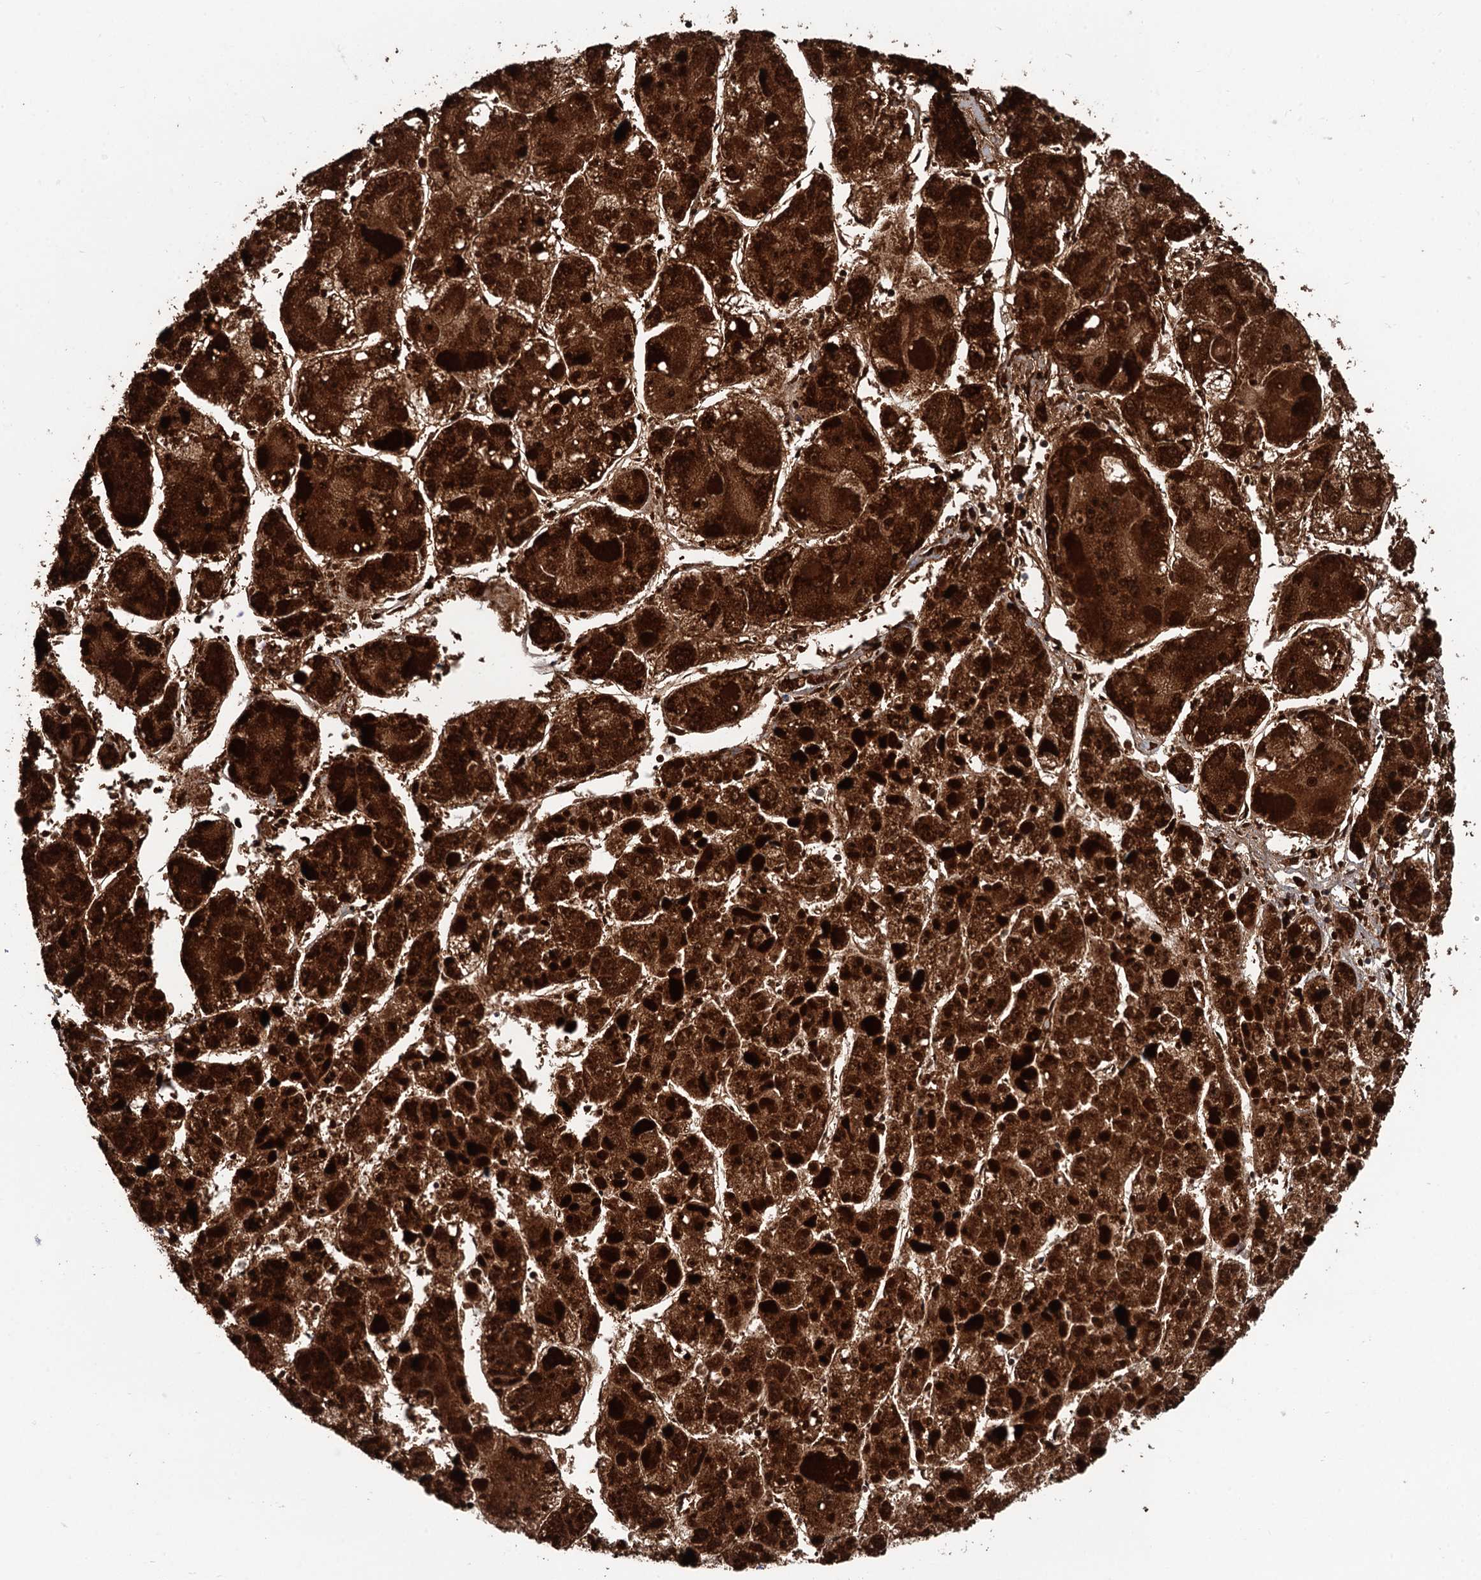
{"staining": {"intensity": "strong", "quantity": ">75%", "location": "cytoplasmic/membranous"}, "tissue": "liver cancer", "cell_type": "Tumor cells", "image_type": "cancer", "snomed": [{"axis": "morphology", "description": "Carcinoma, Hepatocellular, NOS"}, {"axis": "topography", "description": "Liver"}], "caption": "Liver hepatocellular carcinoma stained with a protein marker displays strong staining in tumor cells.", "gene": "IVD", "patient": {"sex": "female", "age": 73}}